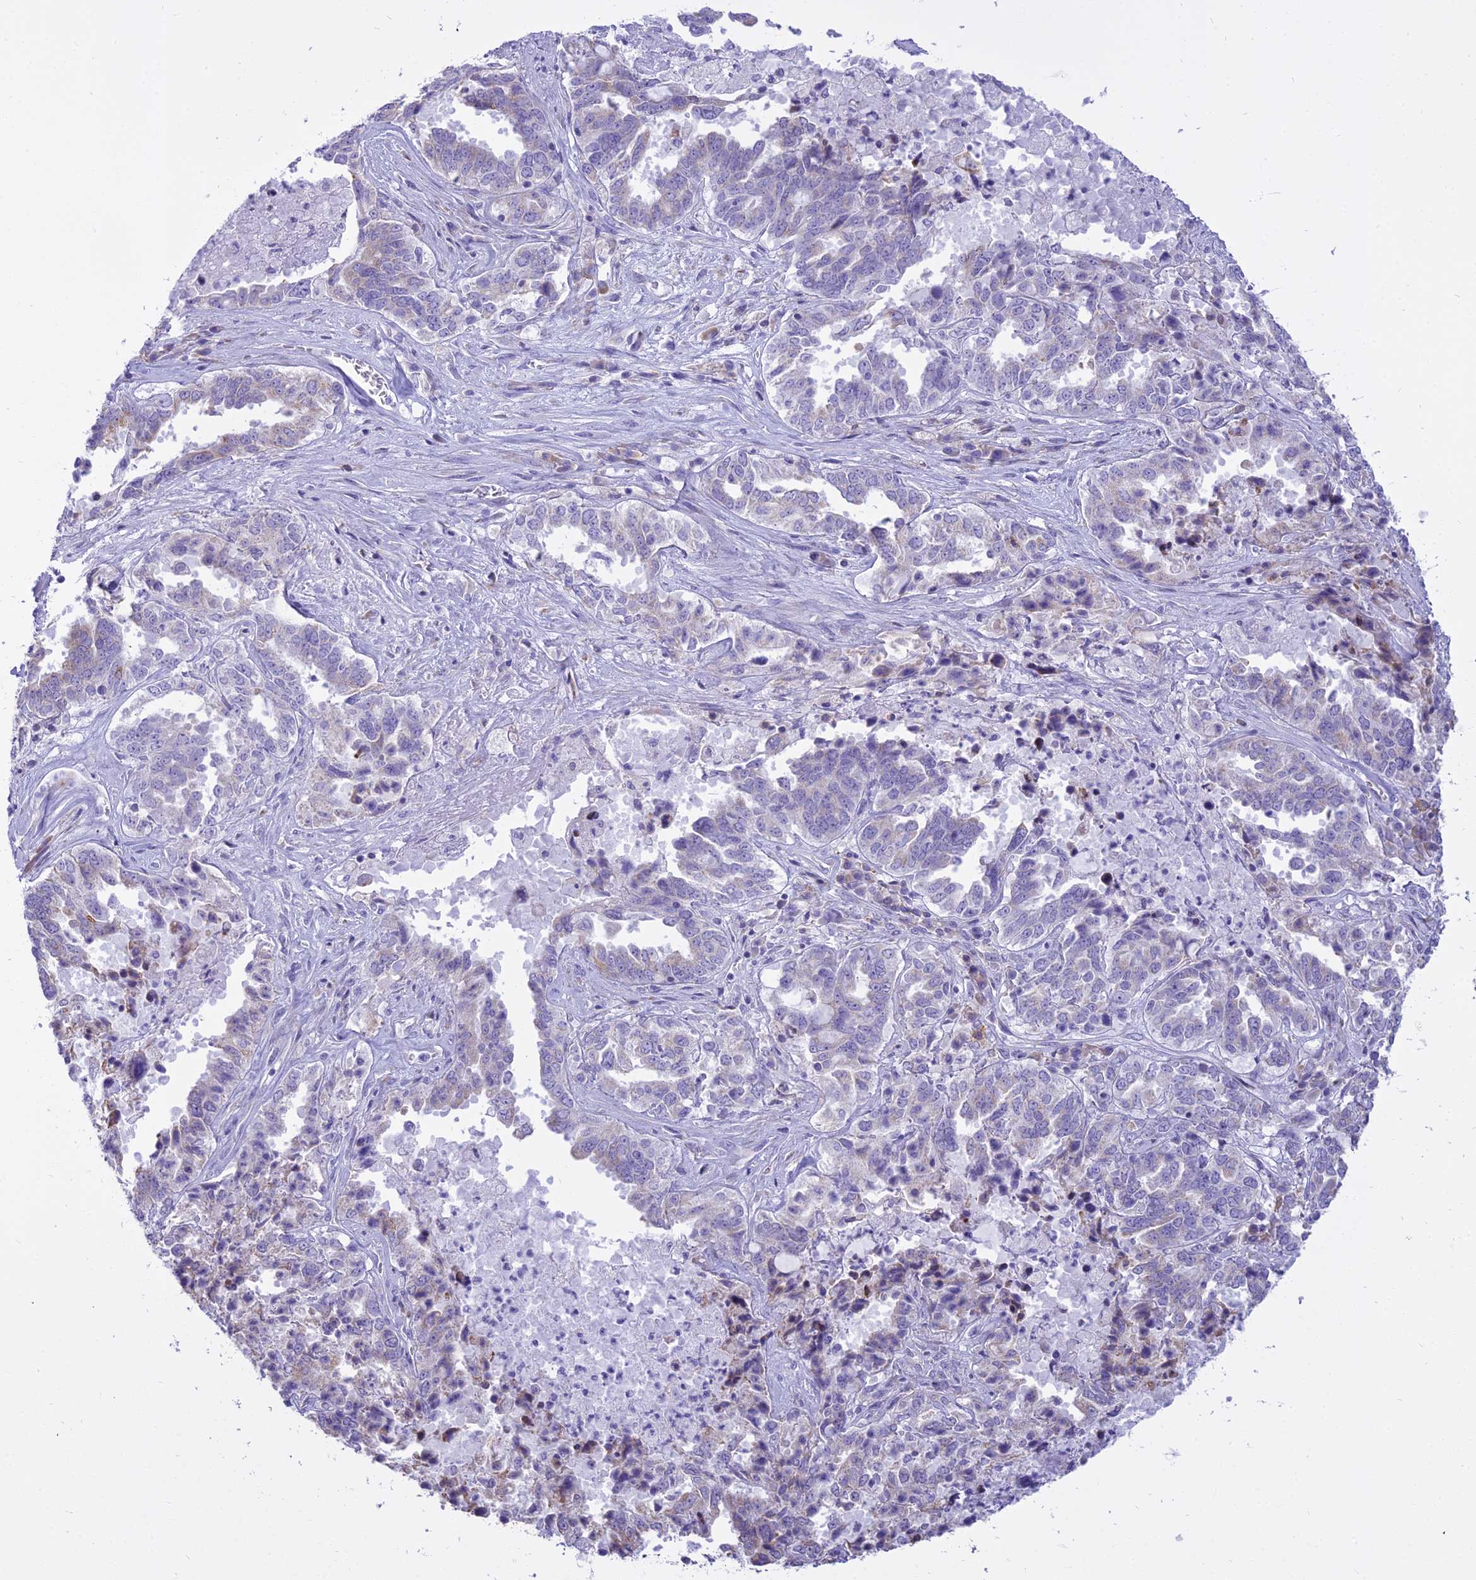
{"staining": {"intensity": "negative", "quantity": "none", "location": "none"}, "tissue": "ovarian cancer", "cell_type": "Tumor cells", "image_type": "cancer", "snomed": [{"axis": "morphology", "description": "Carcinoma, endometroid"}, {"axis": "topography", "description": "Ovary"}], "caption": "Immunohistochemistry (IHC) of endometroid carcinoma (ovarian) shows no positivity in tumor cells.", "gene": "CD5", "patient": {"sex": "female", "age": 62}}